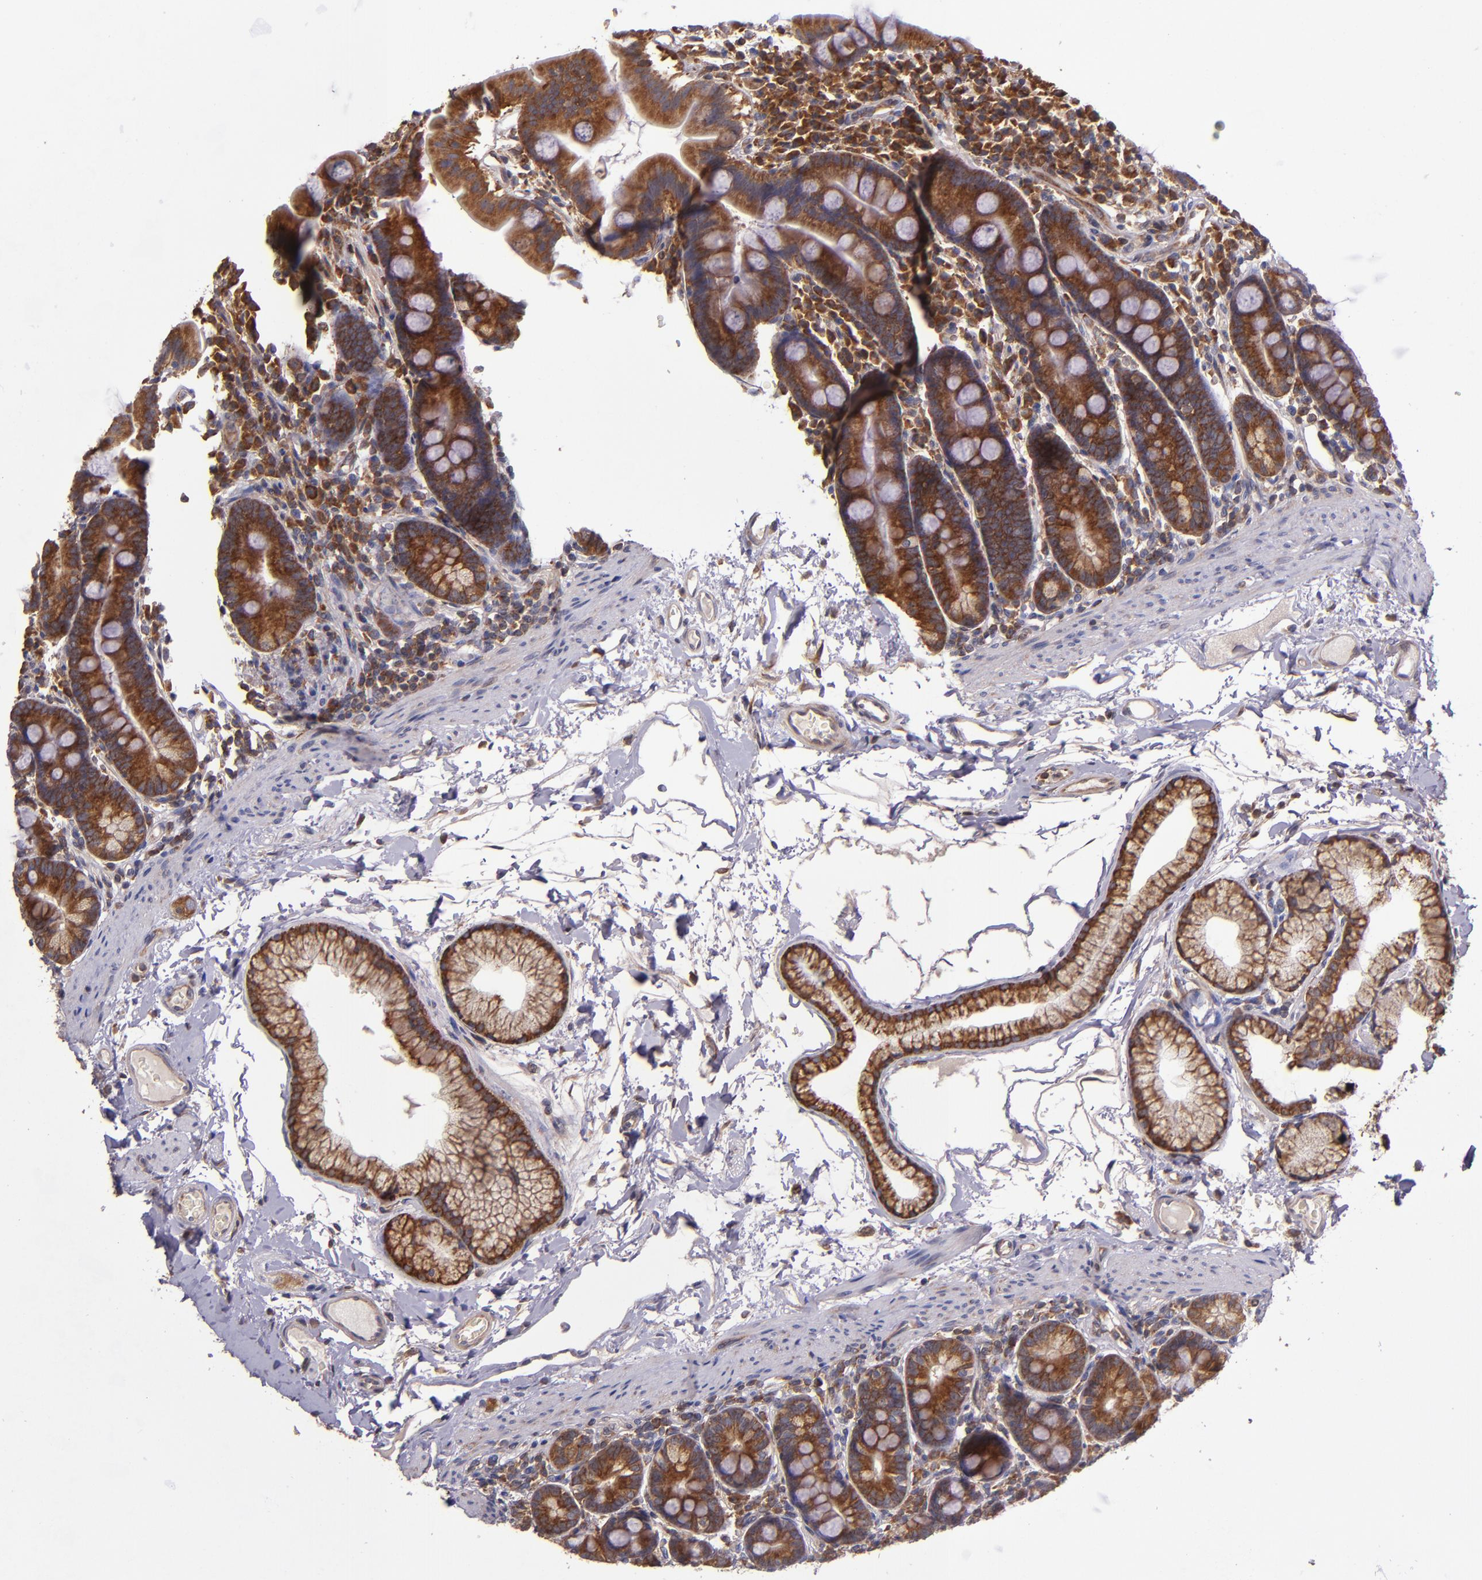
{"staining": {"intensity": "strong", "quantity": ">75%", "location": "cytoplasmic/membranous"}, "tissue": "duodenum", "cell_type": "Glandular cells", "image_type": "normal", "snomed": [{"axis": "morphology", "description": "Normal tissue, NOS"}, {"axis": "topography", "description": "Duodenum"}], "caption": "Immunohistochemistry micrograph of benign human duodenum stained for a protein (brown), which displays high levels of strong cytoplasmic/membranous positivity in about >75% of glandular cells.", "gene": "EIF4ENIF1", "patient": {"sex": "male", "age": 50}}